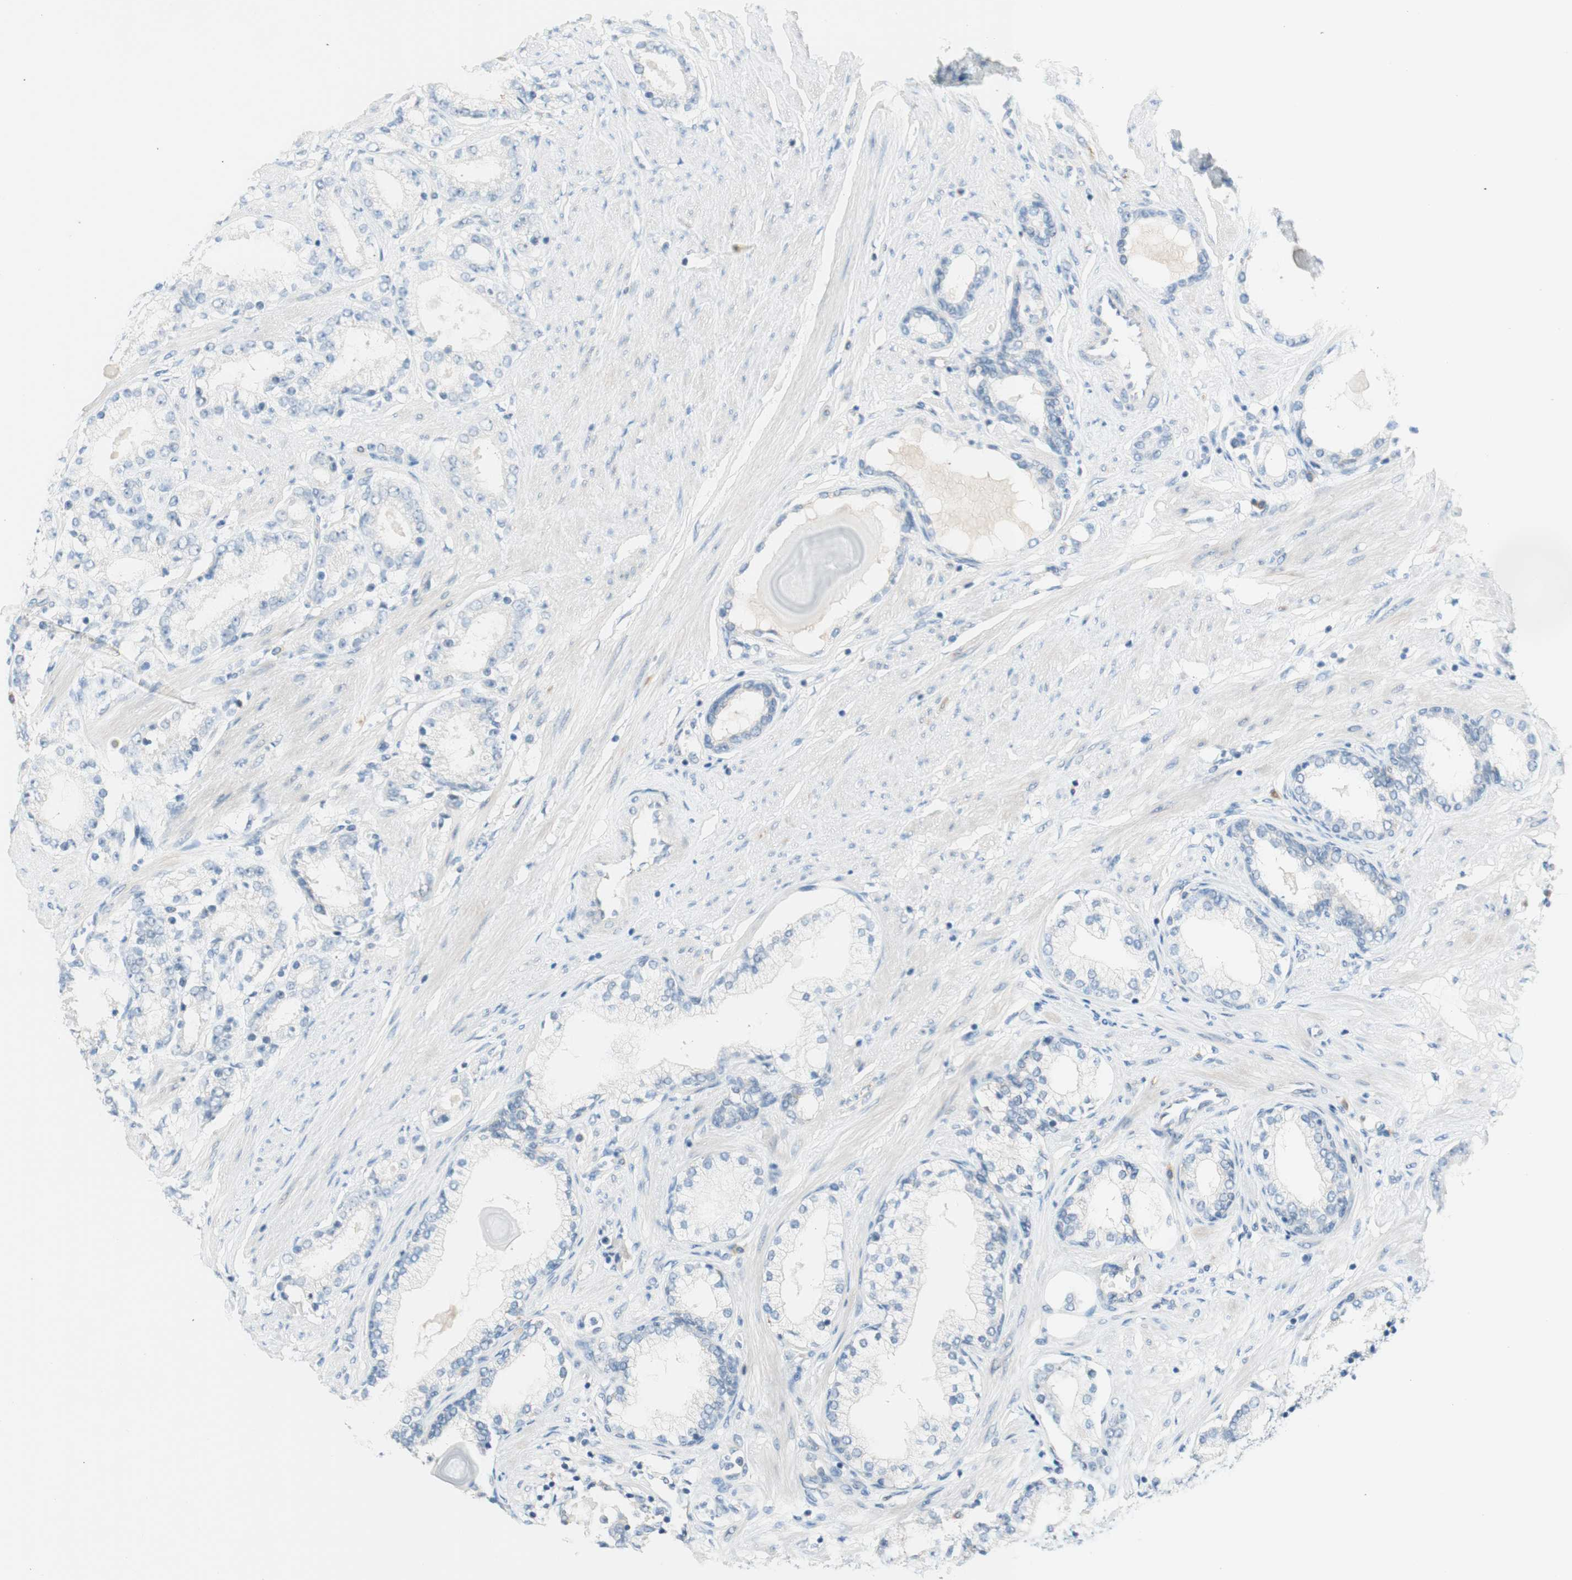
{"staining": {"intensity": "negative", "quantity": "none", "location": "none"}, "tissue": "prostate cancer", "cell_type": "Tumor cells", "image_type": "cancer", "snomed": [{"axis": "morphology", "description": "Adenocarcinoma, Low grade"}, {"axis": "topography", "description": "Prostate"}], "caption": "A high-resolution photomicrograph shows immunohistochemistry staining of prostate adenocarcinoma (low-grade), which shows no significant positivity in tumor cells.", "gene": "JPH1", "patient": {"sex": "male", "age": 63}}